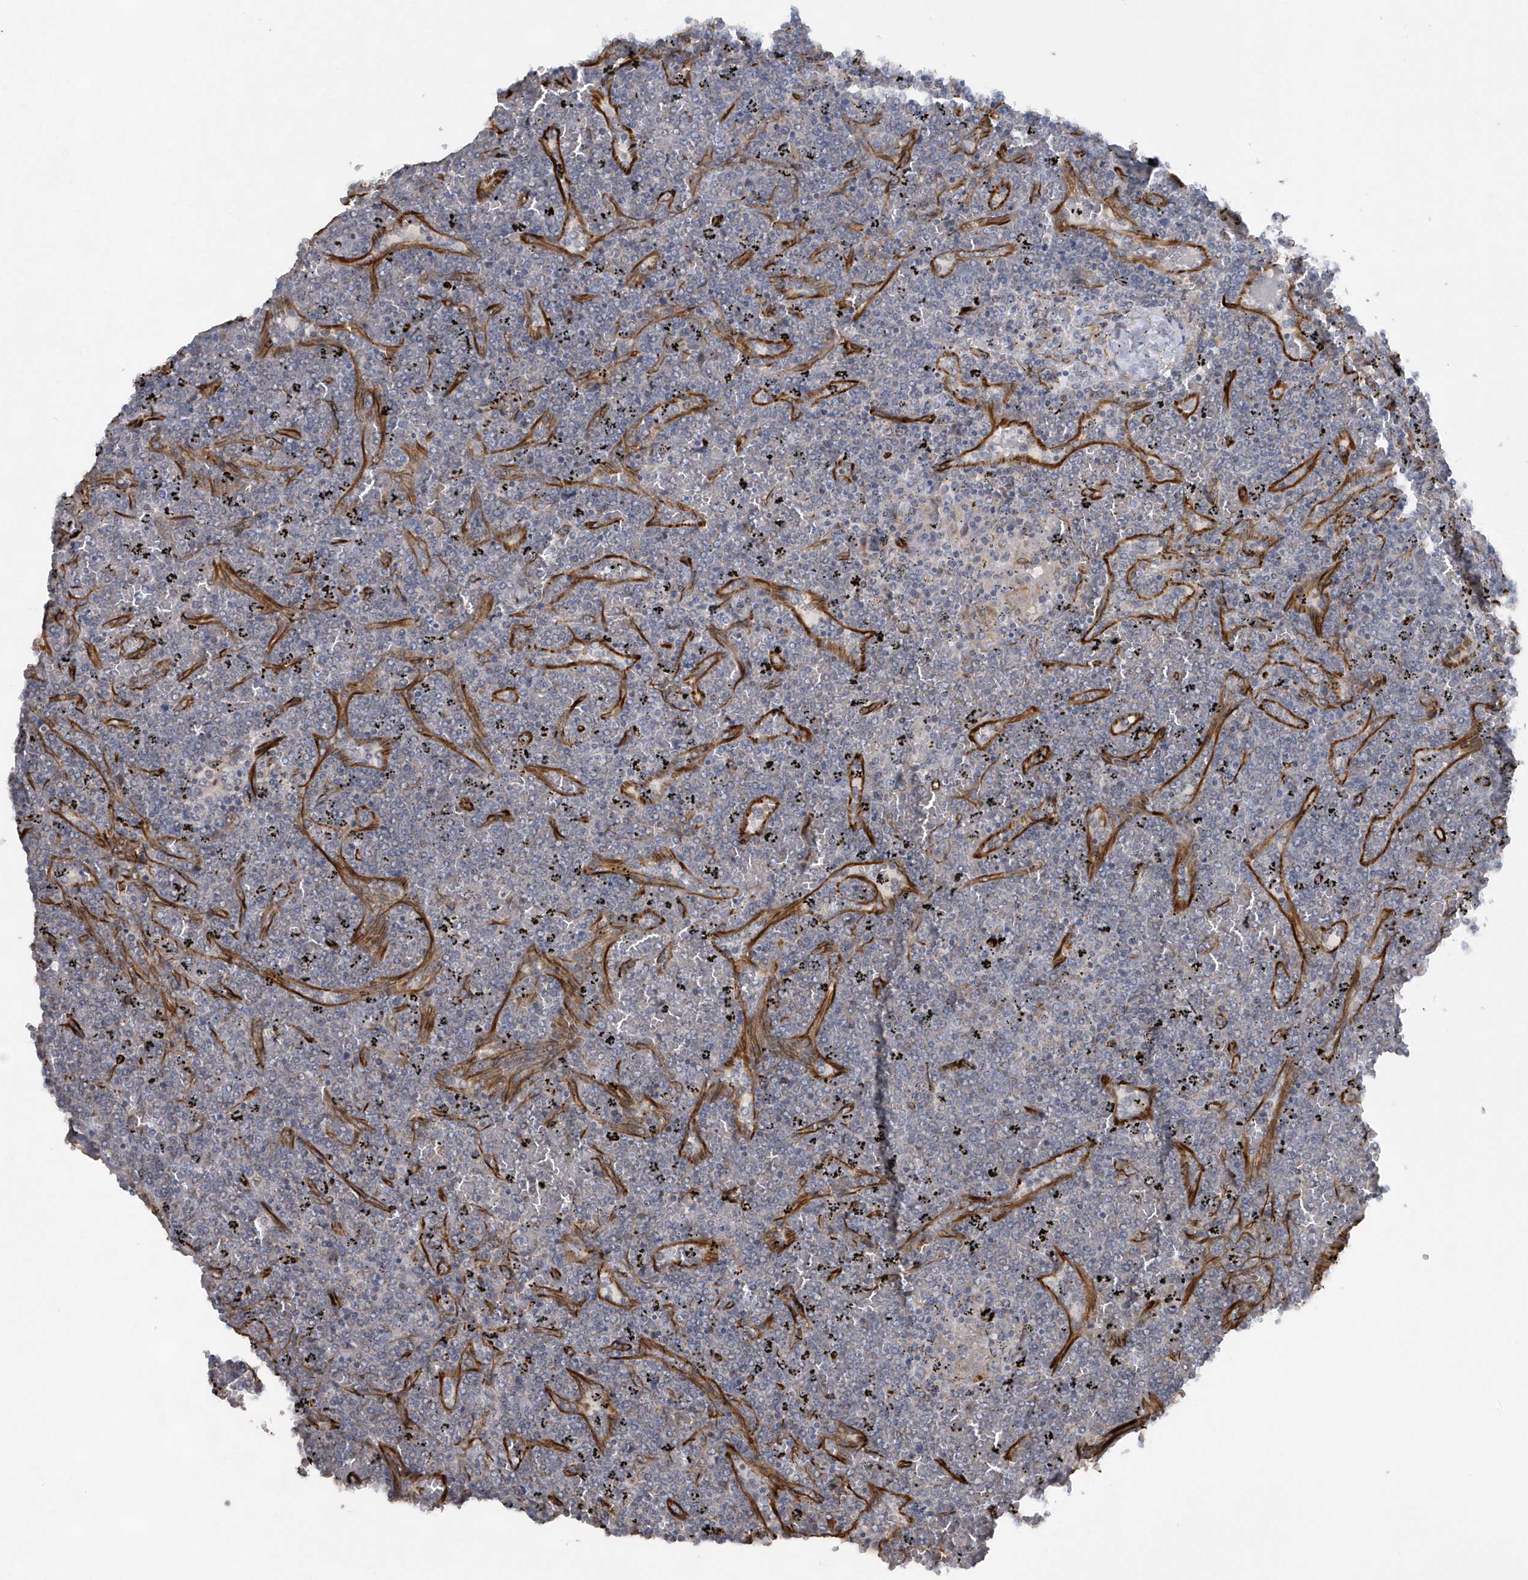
{"staining": {"intensity": "negative", "quantity": "none", "location": "none"}, "tissue": "lymphoma", "cell_type": "Tumor cells", "image_type": "cancer", "snomed": [{"axis": "morphology", "description": "Malignant lymphoma, non-Hodgkin's type, Low grade"}, {"axis": "topography", "description": "Spleen"}], "caption": "An IHC micrograph of low-grade malignant lymphoma, non-Hodgkin's type is shown. There is no staining in tumor cells of low-grade malignant lymphoma, non-Hodgkin's type.", "gene": "RAB17", "patient": {"sex": "female", "age": 19}}